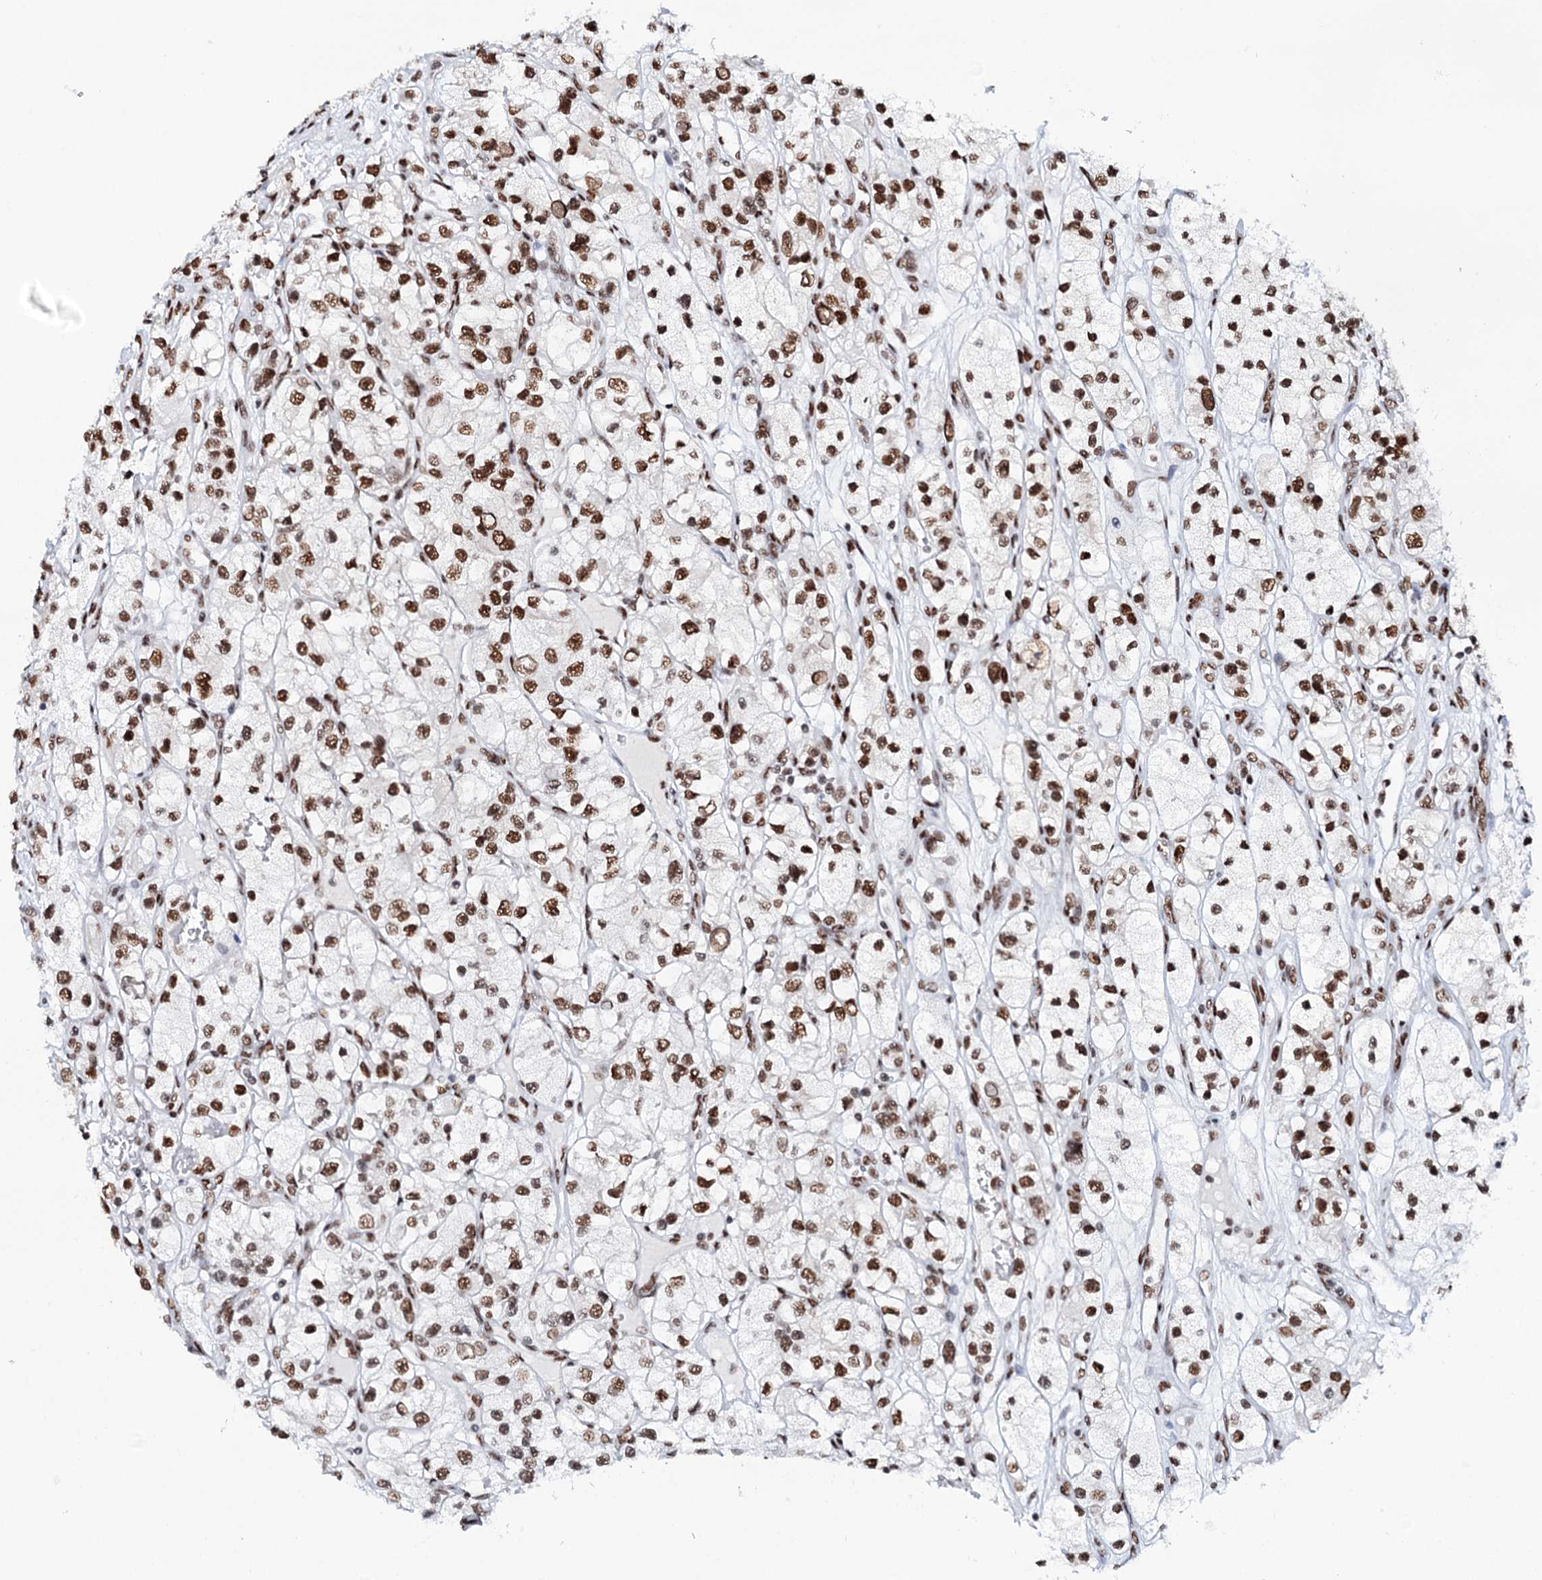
{"staining": {"intensity": "moderate", "quantity": ">75%", "location": "nuclear"}, "tissue": "renal cancer", "cell_type": "Tumor cells", "image_type": "cancer", "snomed": [{"axis": "morphology", "description": "Adenocarcinoma, NOS"}, {"axis": "topography", "description": "Kidney"}], "caption": "High-magnification brightfield microscopy of renal adenocarcinoma stained with DAB (brown) and counterstained with hematoxylin (blue). tumor cells exhibit moderate nuclear expression is appreciated in about>75% of cells. The staining was performed using DAB to visualize the protein expression in brown, while the nuclei were stained in blue with hematoxylin (Magnification: 20x).", "gene": "MATR3", "patient": {"sex": "female", "age": 57}}